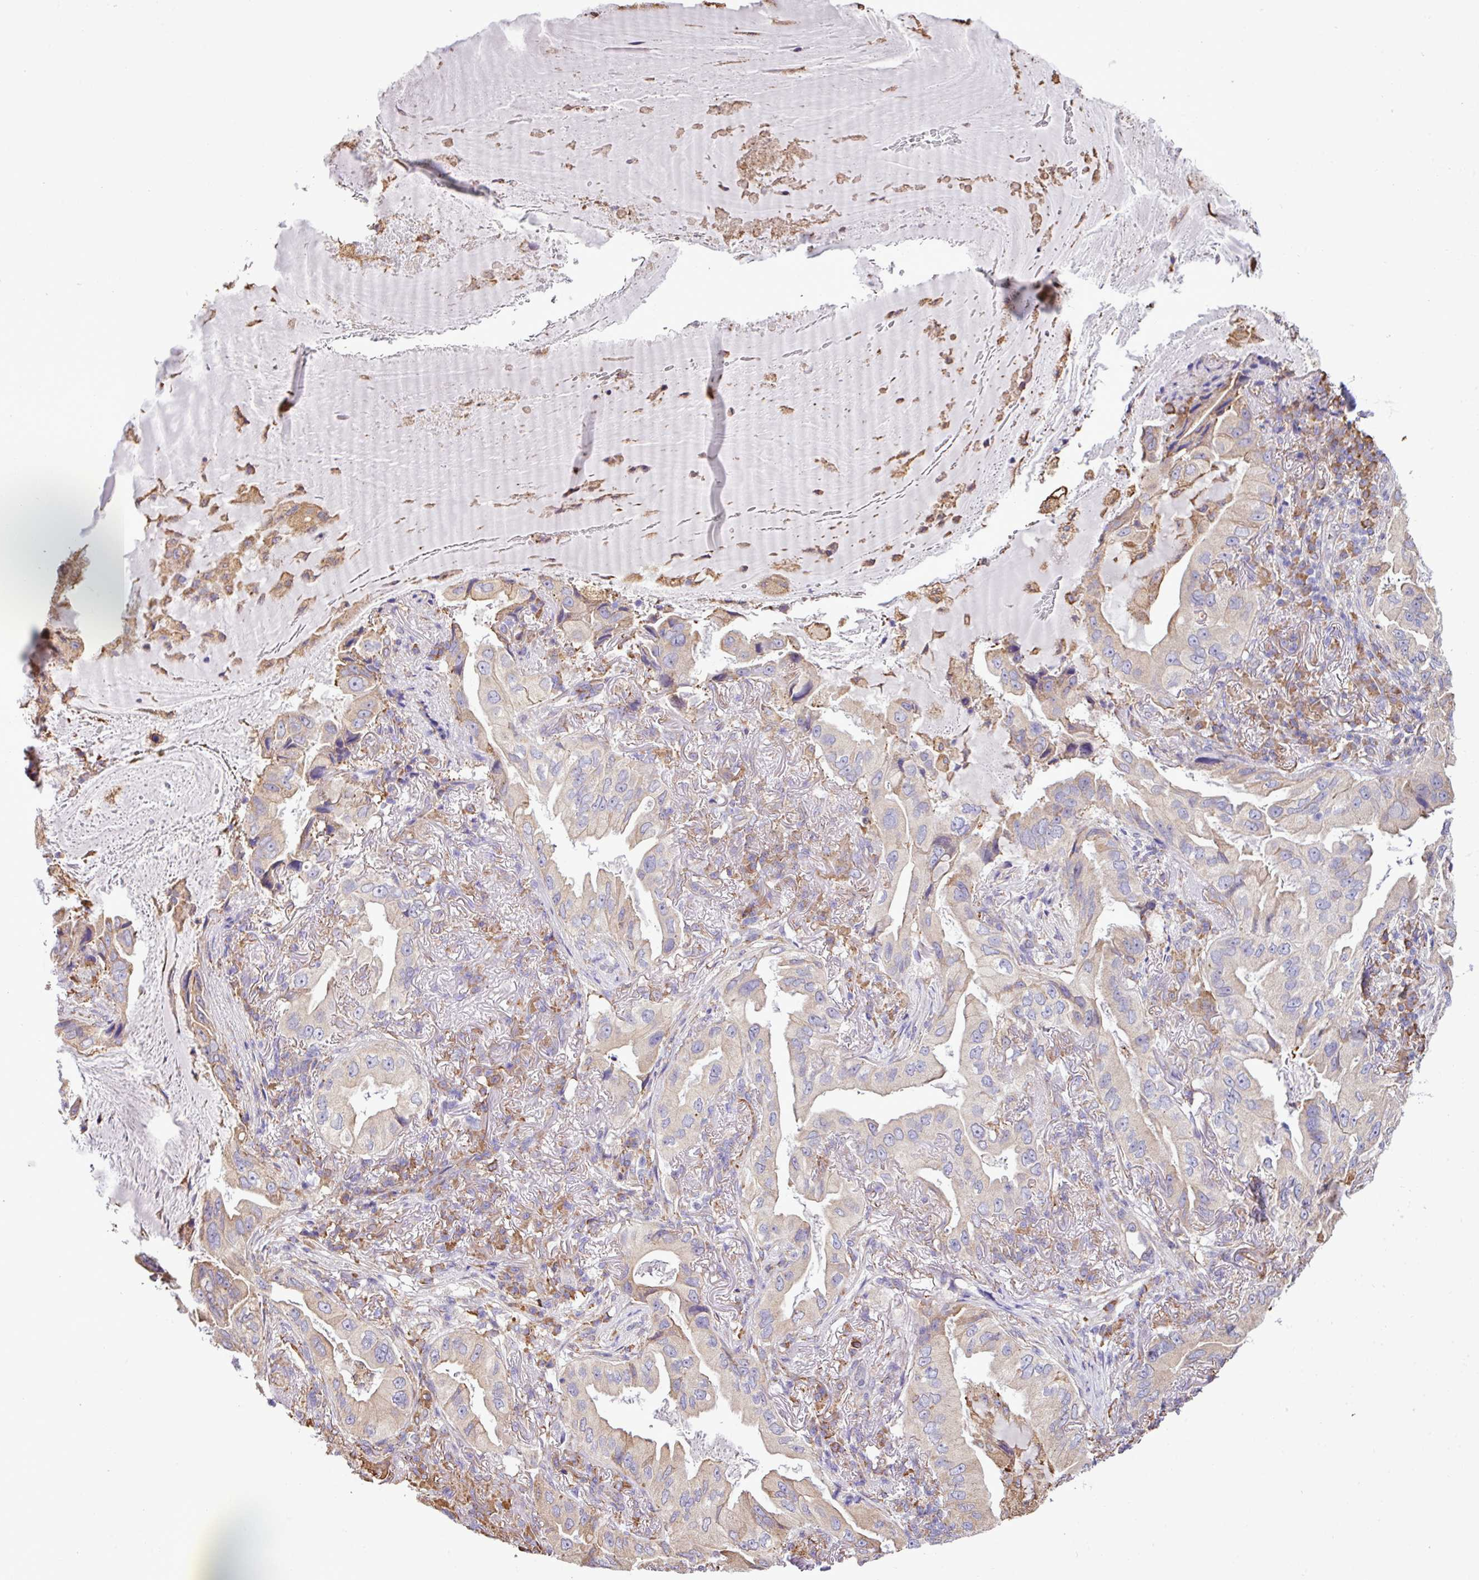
{"staining": {"intensity": "weak", "quantity": "<25%", "location": "cytoplasmic/membranous"}, "tissue": "lung cancer", "cell_type": "Tumor cells", "image_type": "cancer", "snomed": [{"axis": "morphology", "description": "Adenocarcinoma, NOS"}, {"axis": "topography", "description": "Lung"}], "caption": "Immunohistochemistry (IHC) of lung cancer exhibits no expression in tumor cells.", "gene": "ZSCAN5A", "patient": {"sex": "female", "age": 69}}